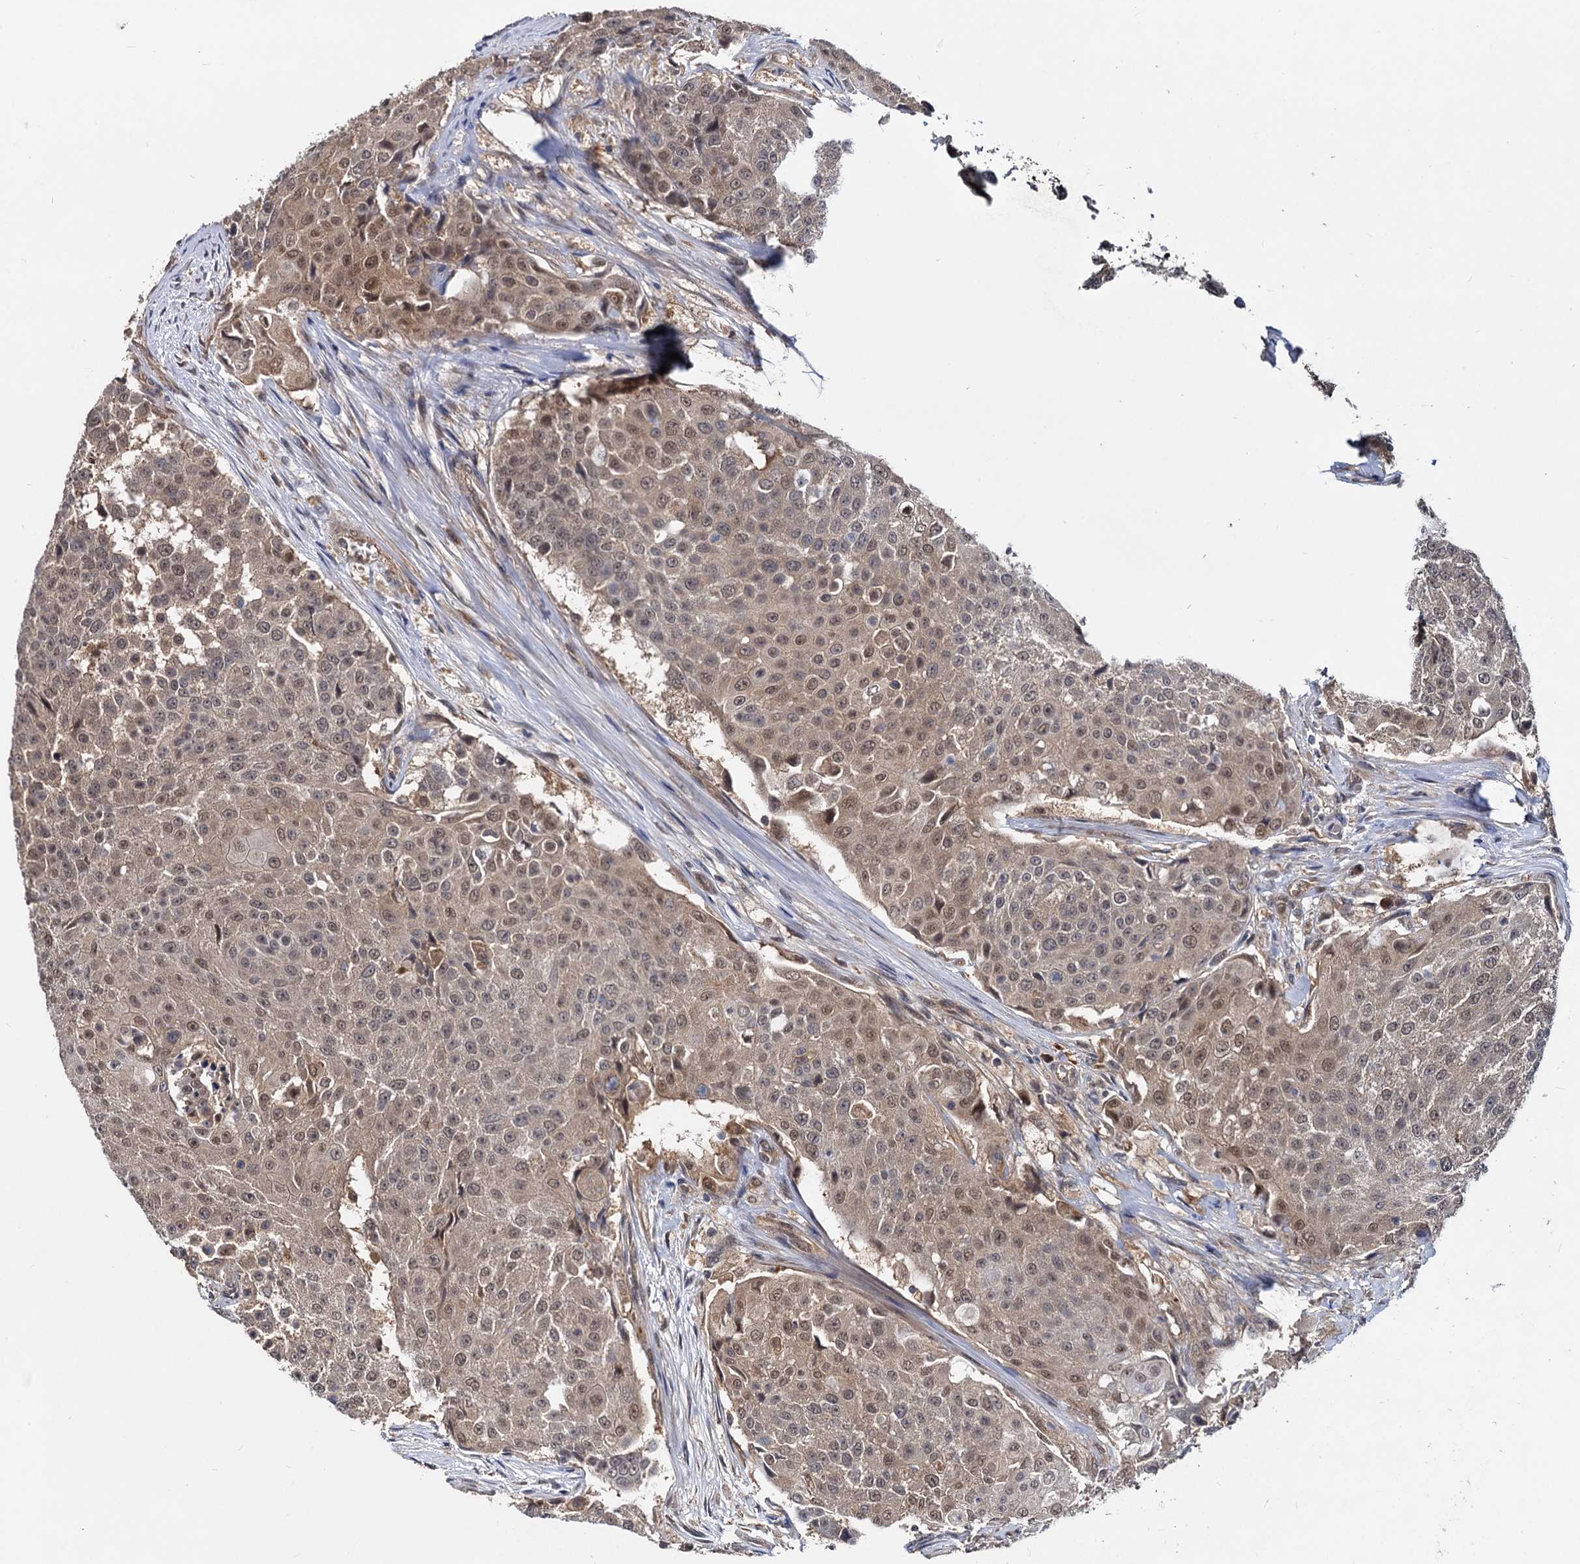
{"staining": {"intensity": "weak", "quantity": ">75%", "location": "cytoplasmic/membranous,nuclear"}, "tissue": "urothelial cancer", "cell_type": "Tumor cells", "image_type": "cancer", "snomed": [{"axis": "morphology", "description": "Urothelial carcinoma, High grade"}, {"axis": "topography", "description": "Urinary bladder"}], "caption": "IHC micrograph of urothelial carcinoma (high-grade) stained for a protein (brown), which shows low levels of weak cytoplasmic/membranous and nuclear positivity in approximately >75% of tumor cells.", "gene": "PSMD4", "patient": {"sex": "female", "age": 63}}